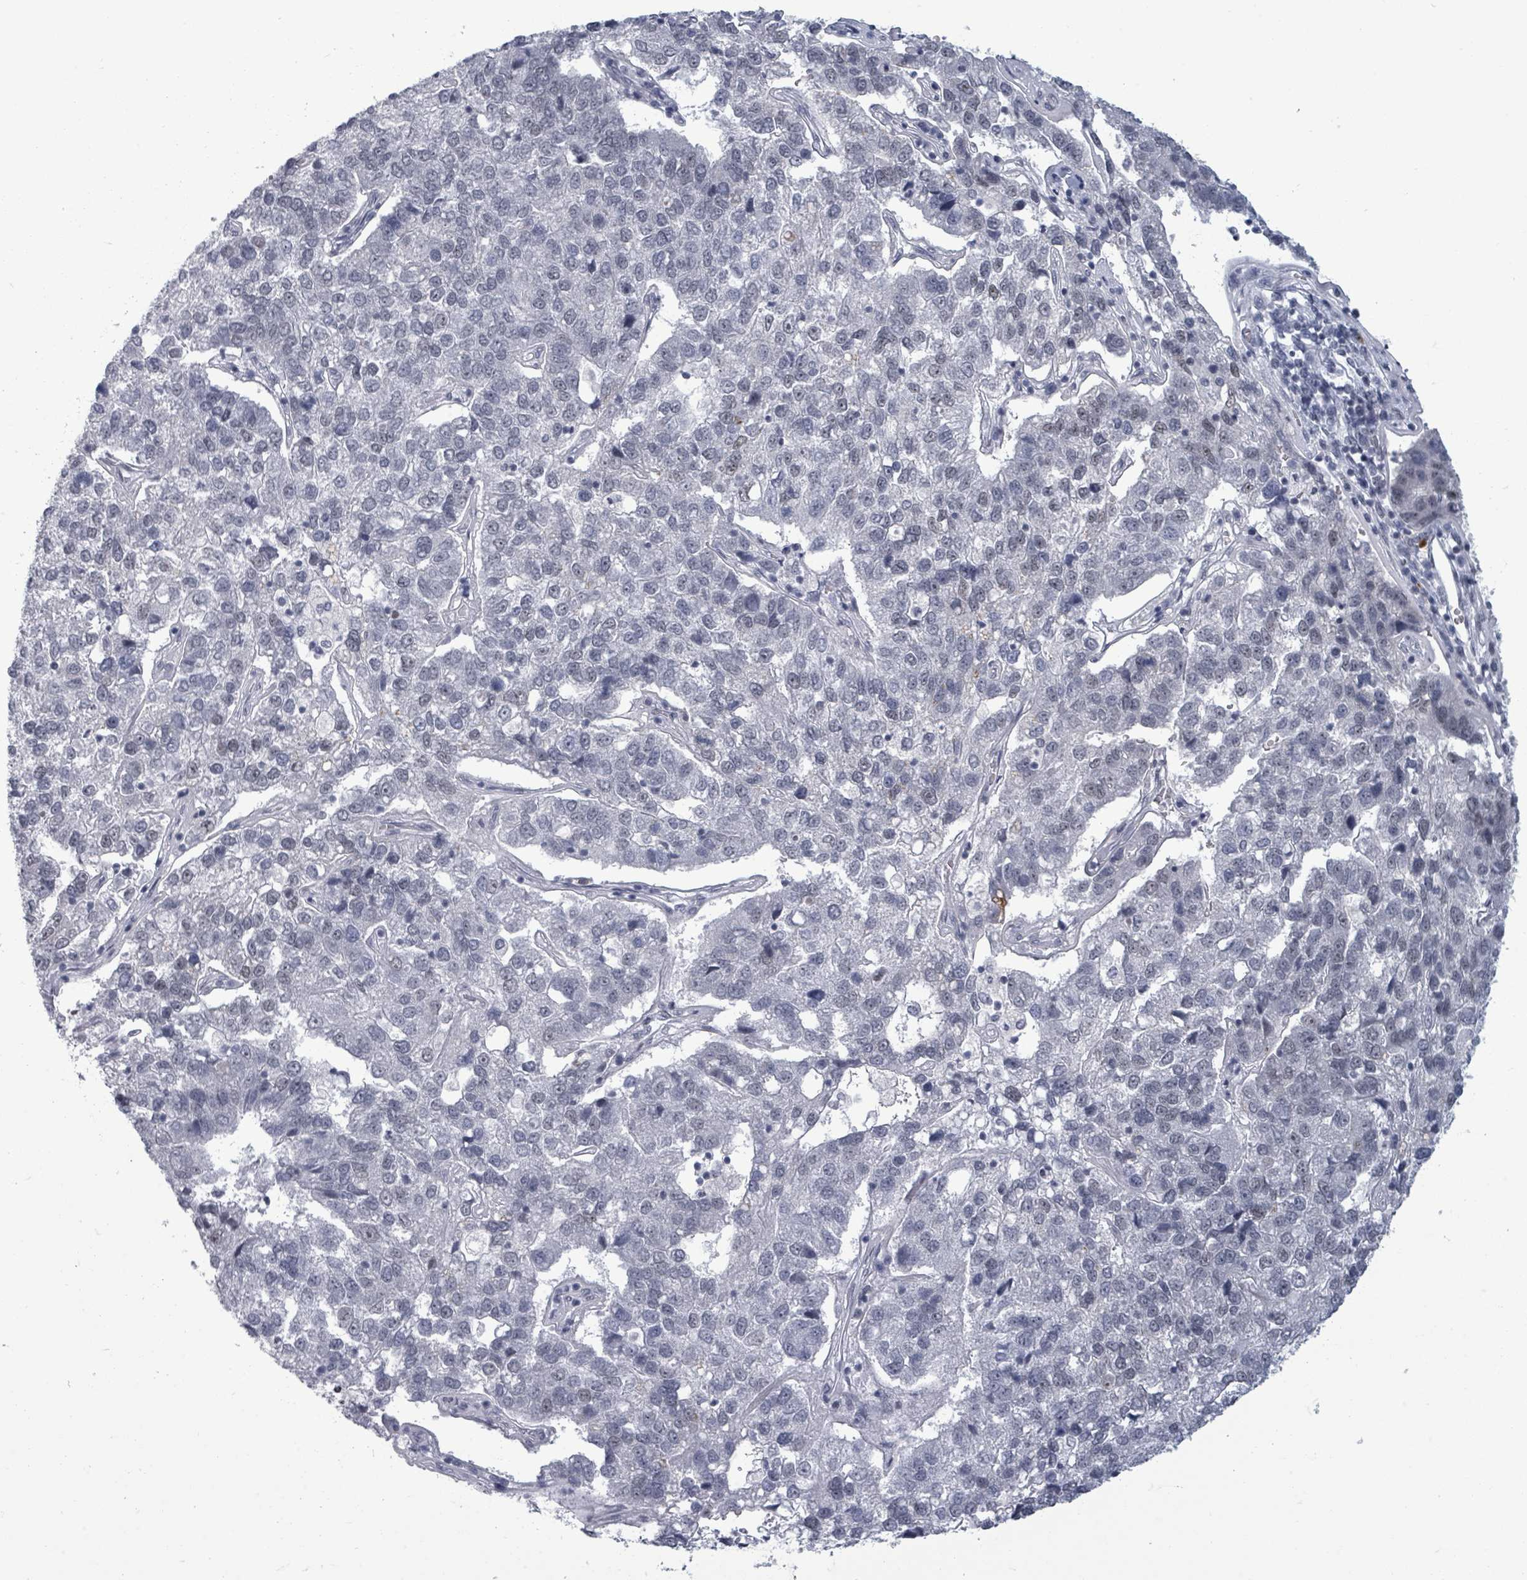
{"staining": {"intensity": "negative", "quantity": "none", "location": "none"}, "tissue": "pancreatic cancer", "cell_type": "Tumor cells", "image_type": "cancer", "snomed": [{"axis": "morphology", "description": "Adenocarcinoma, NOS"}, {"axis": "topography", "description": "Pancreas"}], "caption": "Tumor cells show no significant protein positivity in pancreatic cancer (adenocarcinoma). (DAB immunohistochemistry with hematoxylin counter stain).", "gene": "ERCC5", "patient": {"sex": "female", "age": 61}}